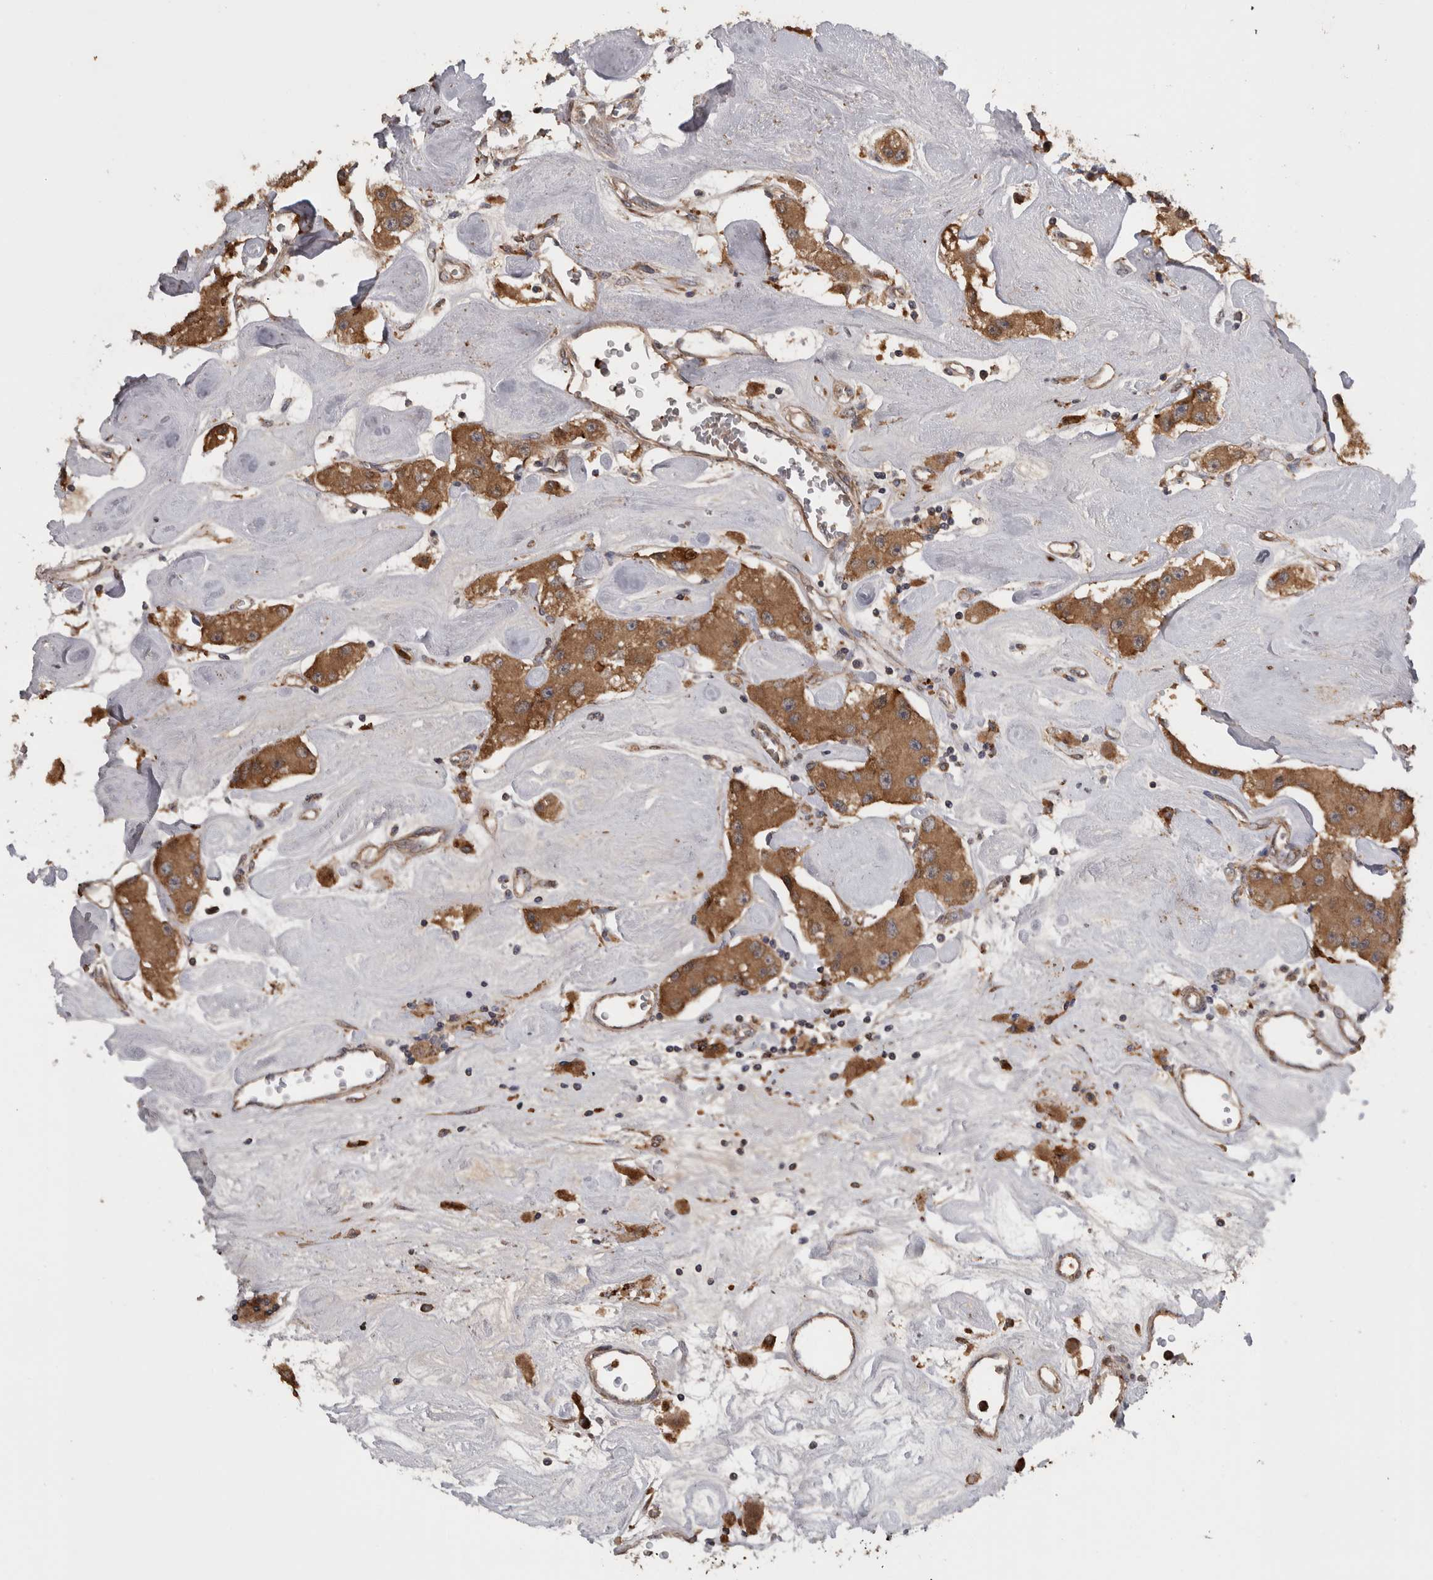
{"staining": {"intensity": "moderate", "quantity": ">75%", "location": "cytoplasmic/membranous"}, "tissue": "carcinoid", "cell_type": "Tumor cells", "image_type": "cancer", "snomed": [{"axis": "morphology", "description": "Carcinoid, malignant, NOS"}, {"axis": "topography", "description": "Pancreas"}], "caption": "Protein staining shows moderate cytoplasmic/membranous positivity in about >75% of tumor cells in carcinoid.", "gene": "TMED7", "patient": {"sex": "male", "age": 41}}